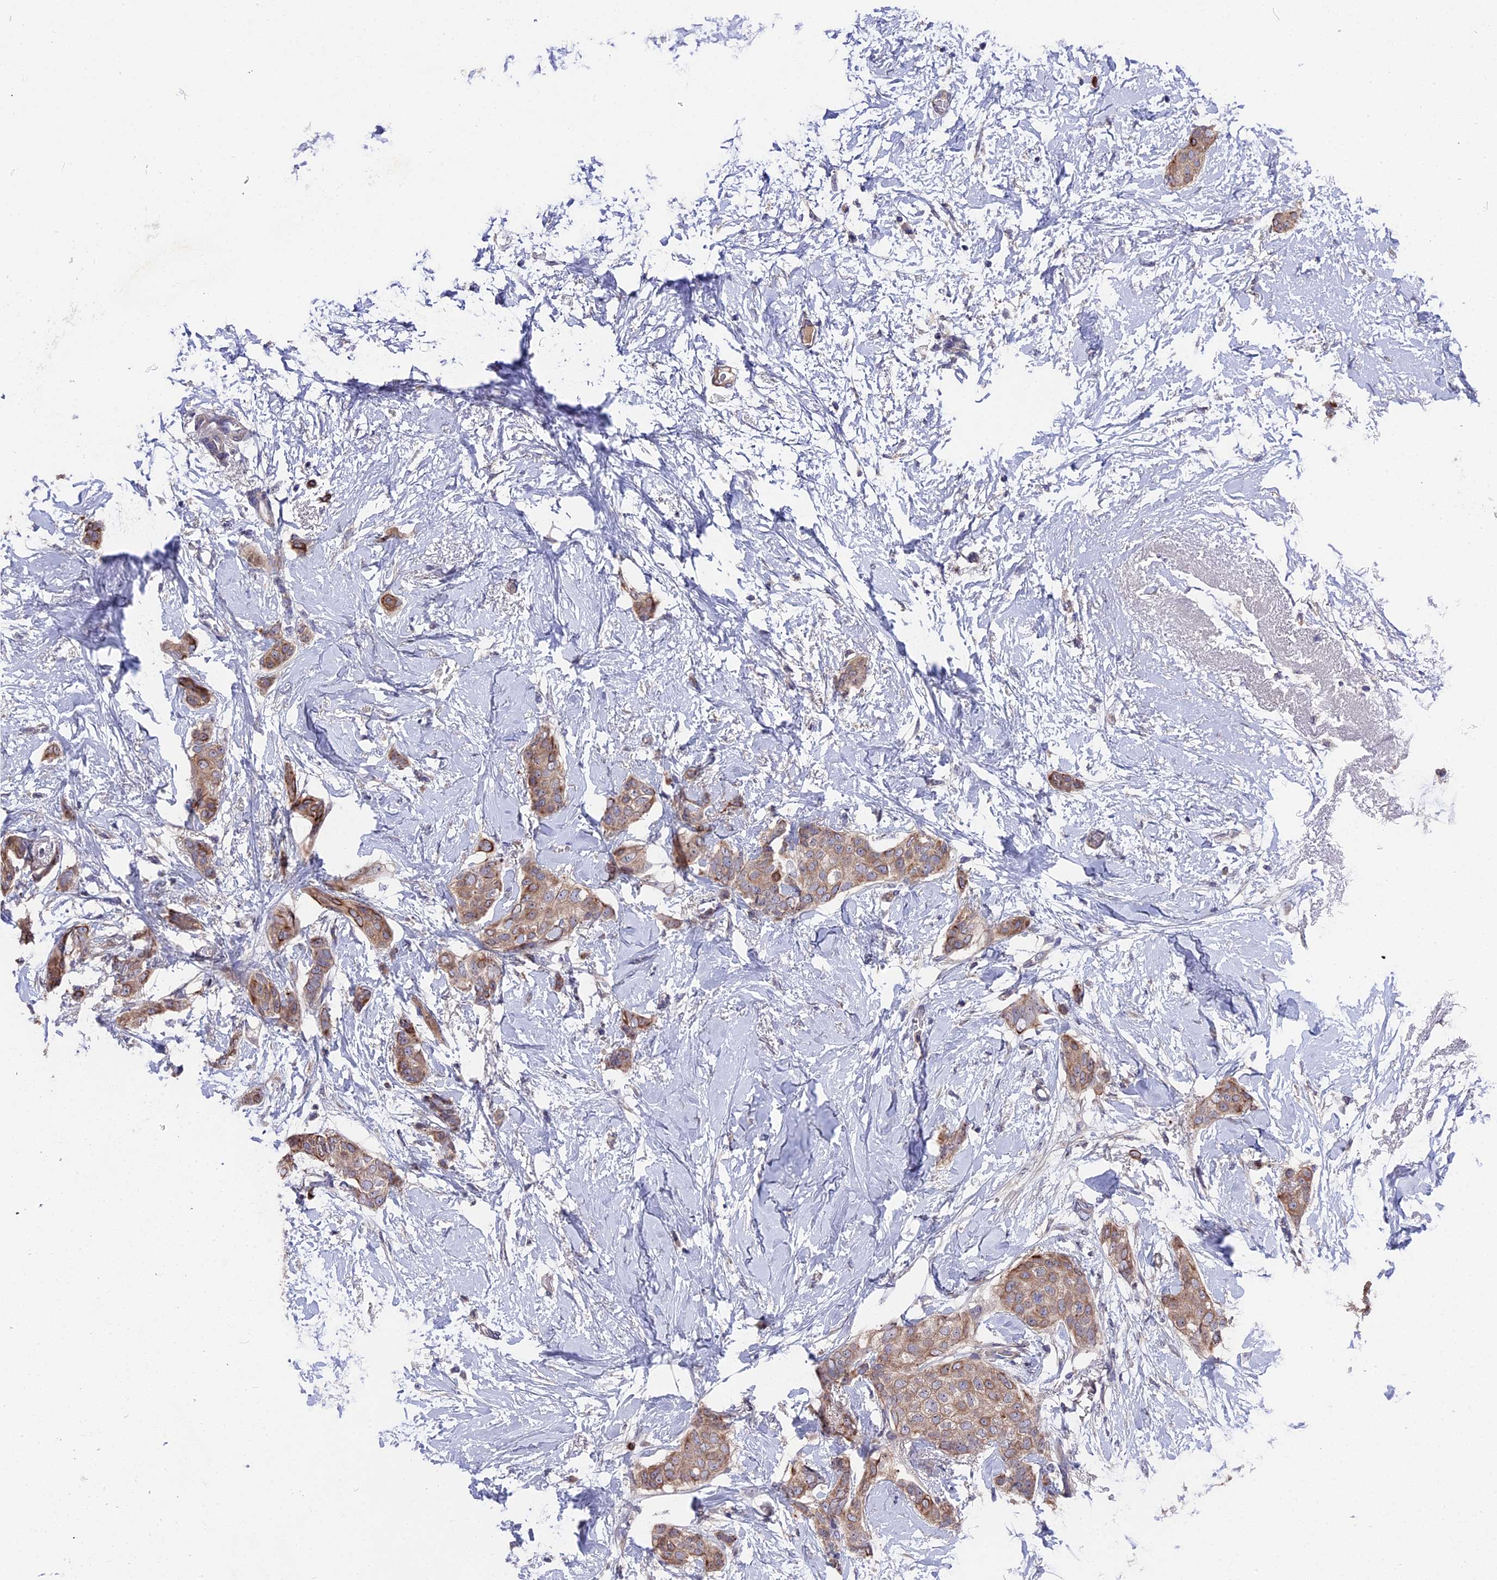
{"staining": {"intensity": "moderate", "quantity": ">75%", "location": "cytoplasmic/membranous"}, "tissue": "breast cancer", "cell_type": "Tumor cells", "image_type": "cancer", "snomed": [{"axis": "morphology", "description": "Duct carcinoma"}, {"axis": "topography", "description": "Breast"}], "caption": "Protein staining of breast cancer (infiltrating ductal carcinoma) tissue reveals moderate cytoplasmic/membranous staining in approximately >75% of tumor cells.", "gene": "ZCCHC2", "patient": {"sex": "female", "age": 72}}